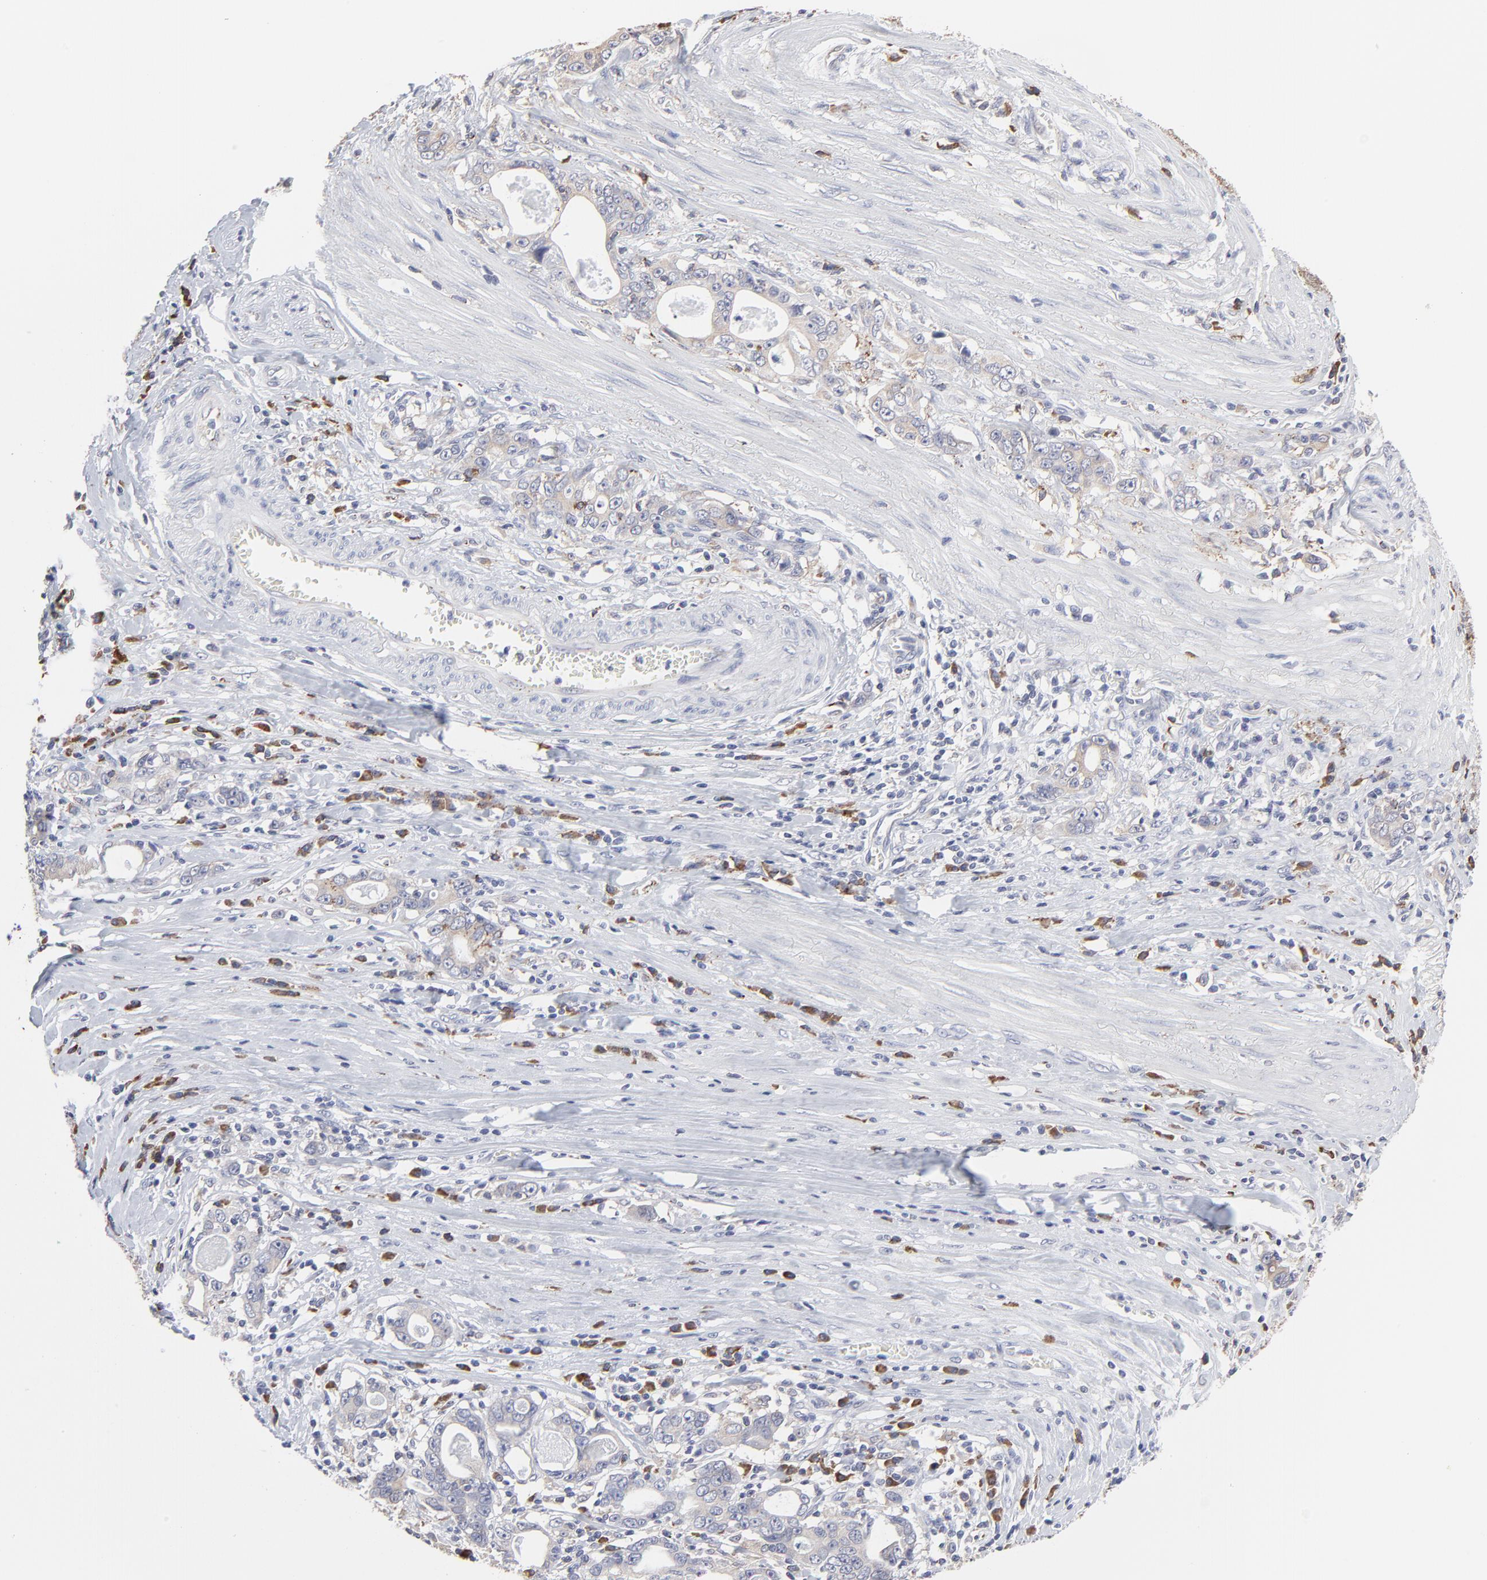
{"staining": {"intensity": "weak", "quantity": ">75%", "location": "cytoplasmic/membranous"}, "tissue": "stomach cancer", "cell_type": "Tumor cells", "image_type": "cancer", "snomed": [{"axis": "morphology", "description": "Adenocarcinoma, NOS"}, {"axis": "topography", "description": "Stomach, lower"}], "caption": "This photomicrograph demonstrates immunohistochemistry staining of adenocarcinoma (stomach), with low weak cytoplasmic/membranous positivity in approximately >75% of tumor cells.", "gene": "TRIM22", "patient": {"sex": "female", "age": 72}}